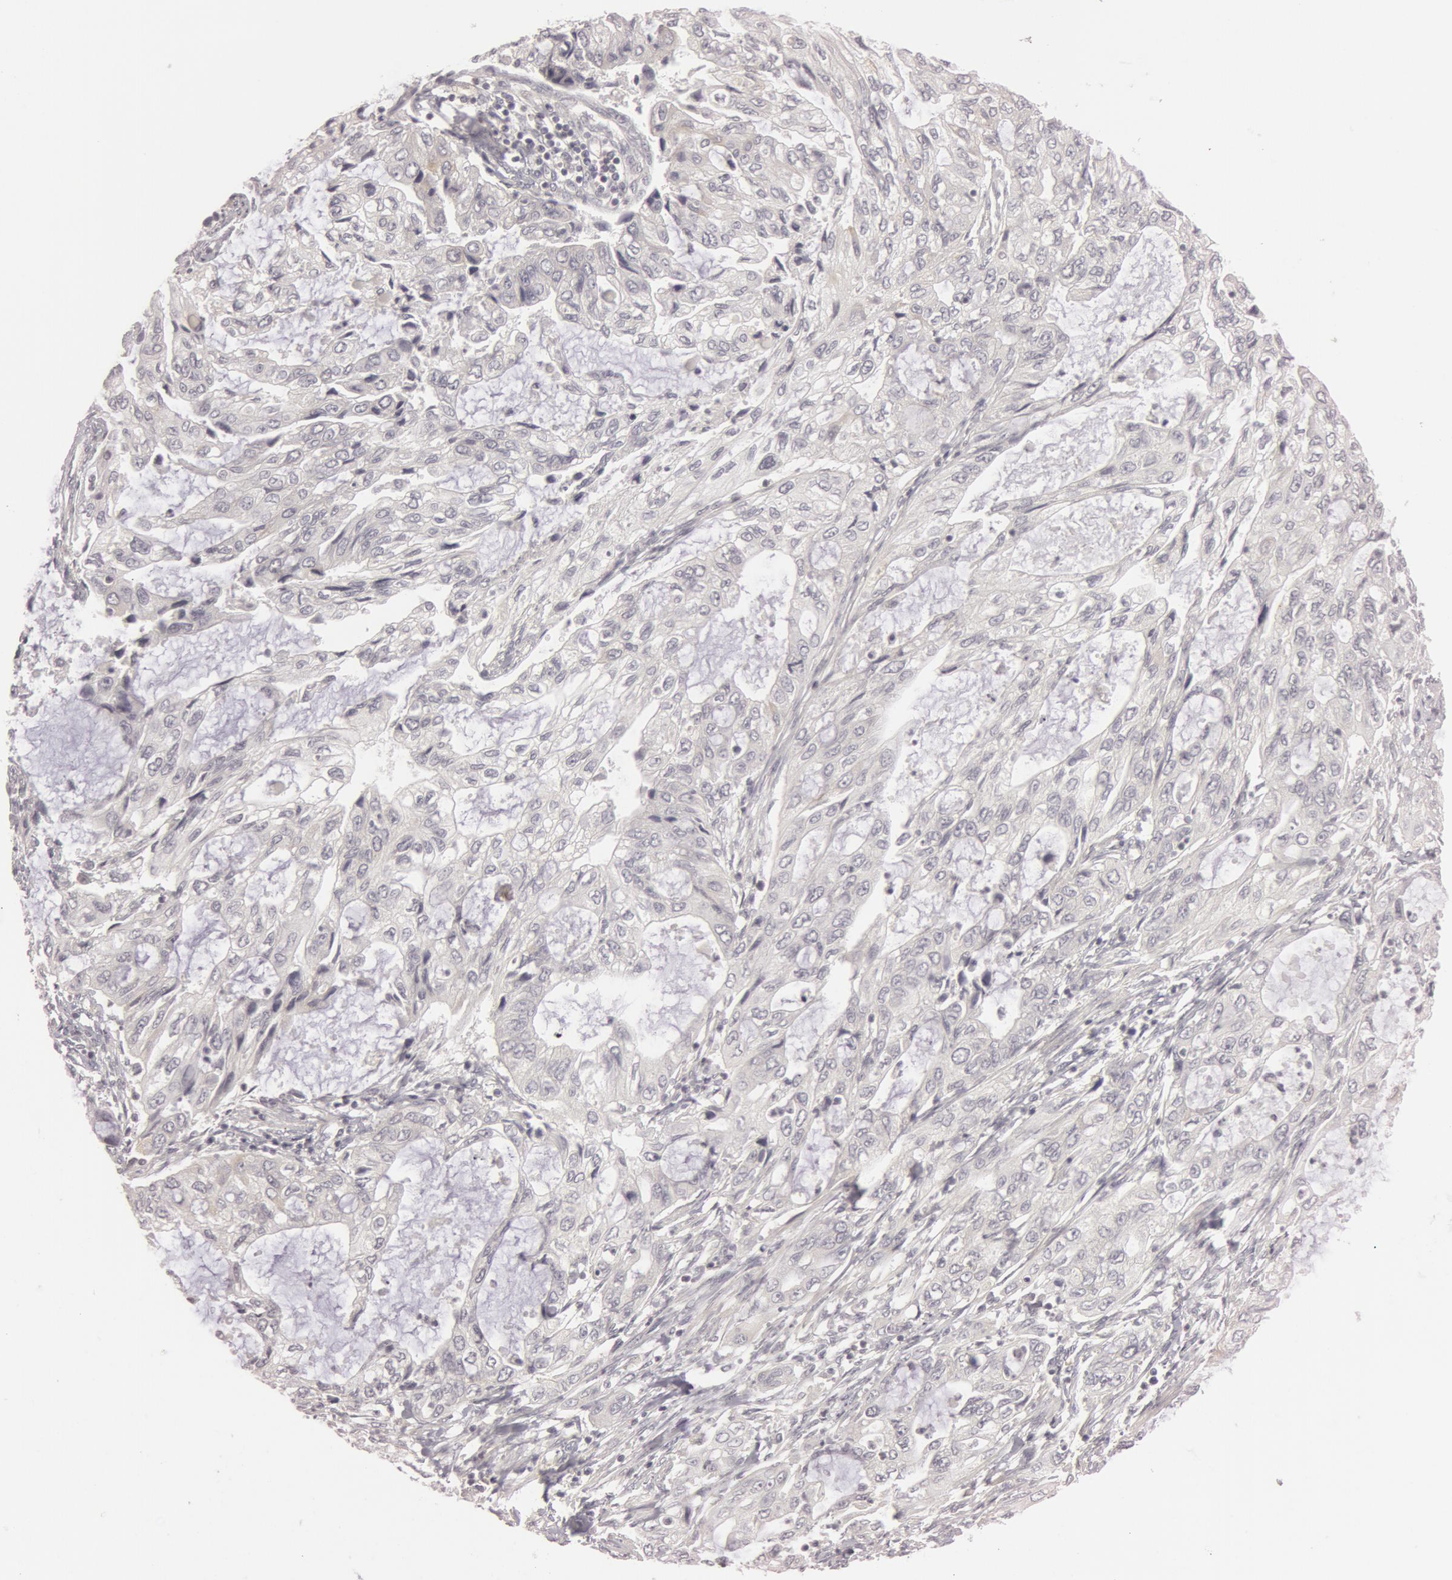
{"staining": {"intensity": "weak", "quantity": "<25%", "location": "none"}, "tissue": "stomach cancer", "cell_type": "Tumor cells", "image_type": "cancer", "snomed": [{"axis": "morphology", "description": "Adenocarcinoma, NOS"}, {"axis": "topography", "description": "Stomach, upper"}], "caption": "DAB immunohistochemical staining of stomach cancer (adenocarcinoma) exhibits no significant staining in tumor cells.", "gene": "RALGAPA1", "patient": {"sex": "female", "age": 52}}